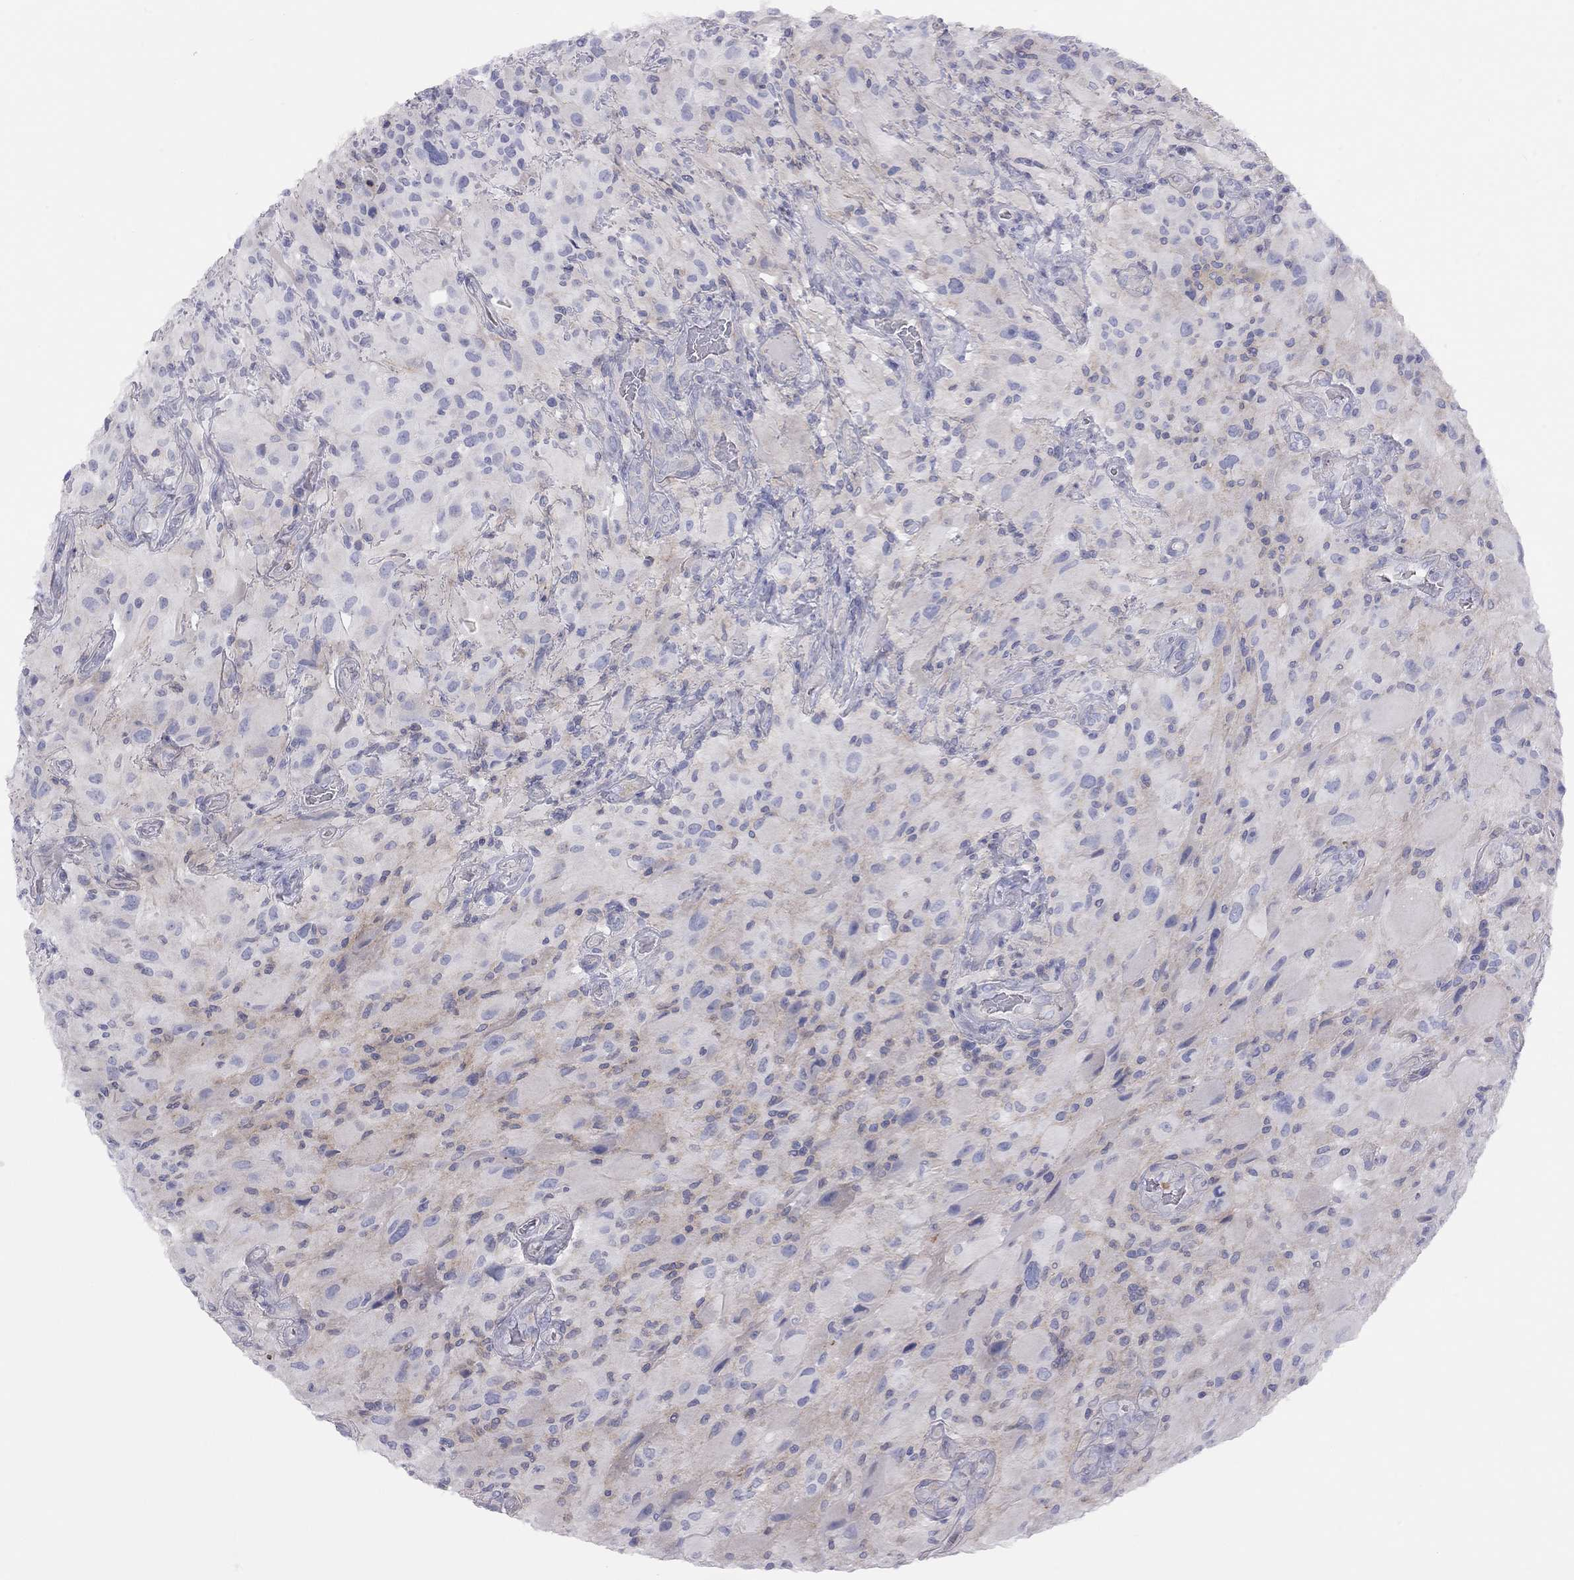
{"staining": {"intensity": "negative", "quantity": "none", "location": "none"}, "tissue": "glioma", "cell_type": "Tumor cells", "image_type": "cancer", "snomed": [{"axis": "morphology", "description": "Glioma, malignant, High grade"}, {"axis": "topography", "description": "Cerebral cortex"}], "caption": "Human glioma stained for a protein using immunohistochemistry demonstrates no positivity in tumor cells.", "gene": "ADCYAP1", "patient": {"sex": "male", "age": 35}}